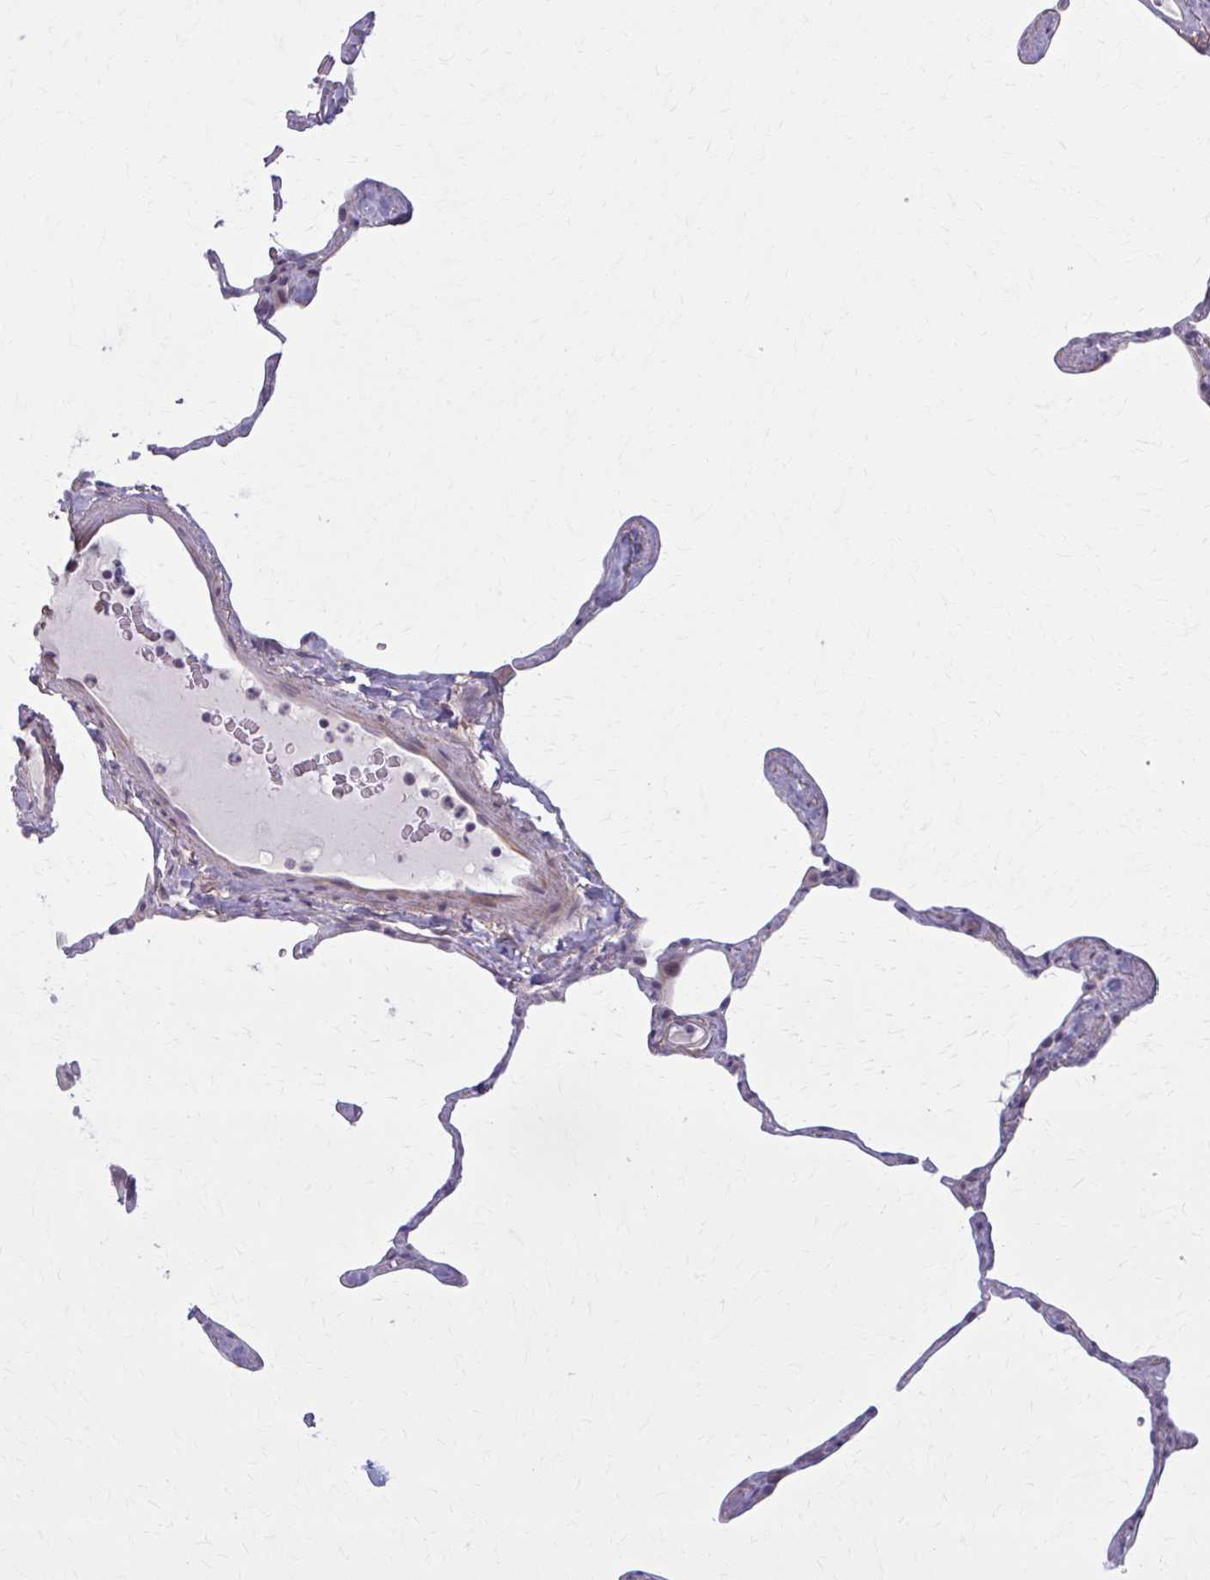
{"staining": {"intensity": "negative", "quantity": "none", "location": "none"}, "tissue": "lung", "cell_type": "Alveolar cells", "image_type": "normal", "snomed": [{"axis": "morphology", "description": "Normal tissue, NOS"}, {"axis": "topography", "description": "Lung"}], "caption": "Alveolar cells show no significant protein positivity in normal lung. (Immunohistochemistry (ihc), brightfield microscopy, high magnification).", "gene": "NUMBL", "patient": {"sex": "male", "age": 65}}